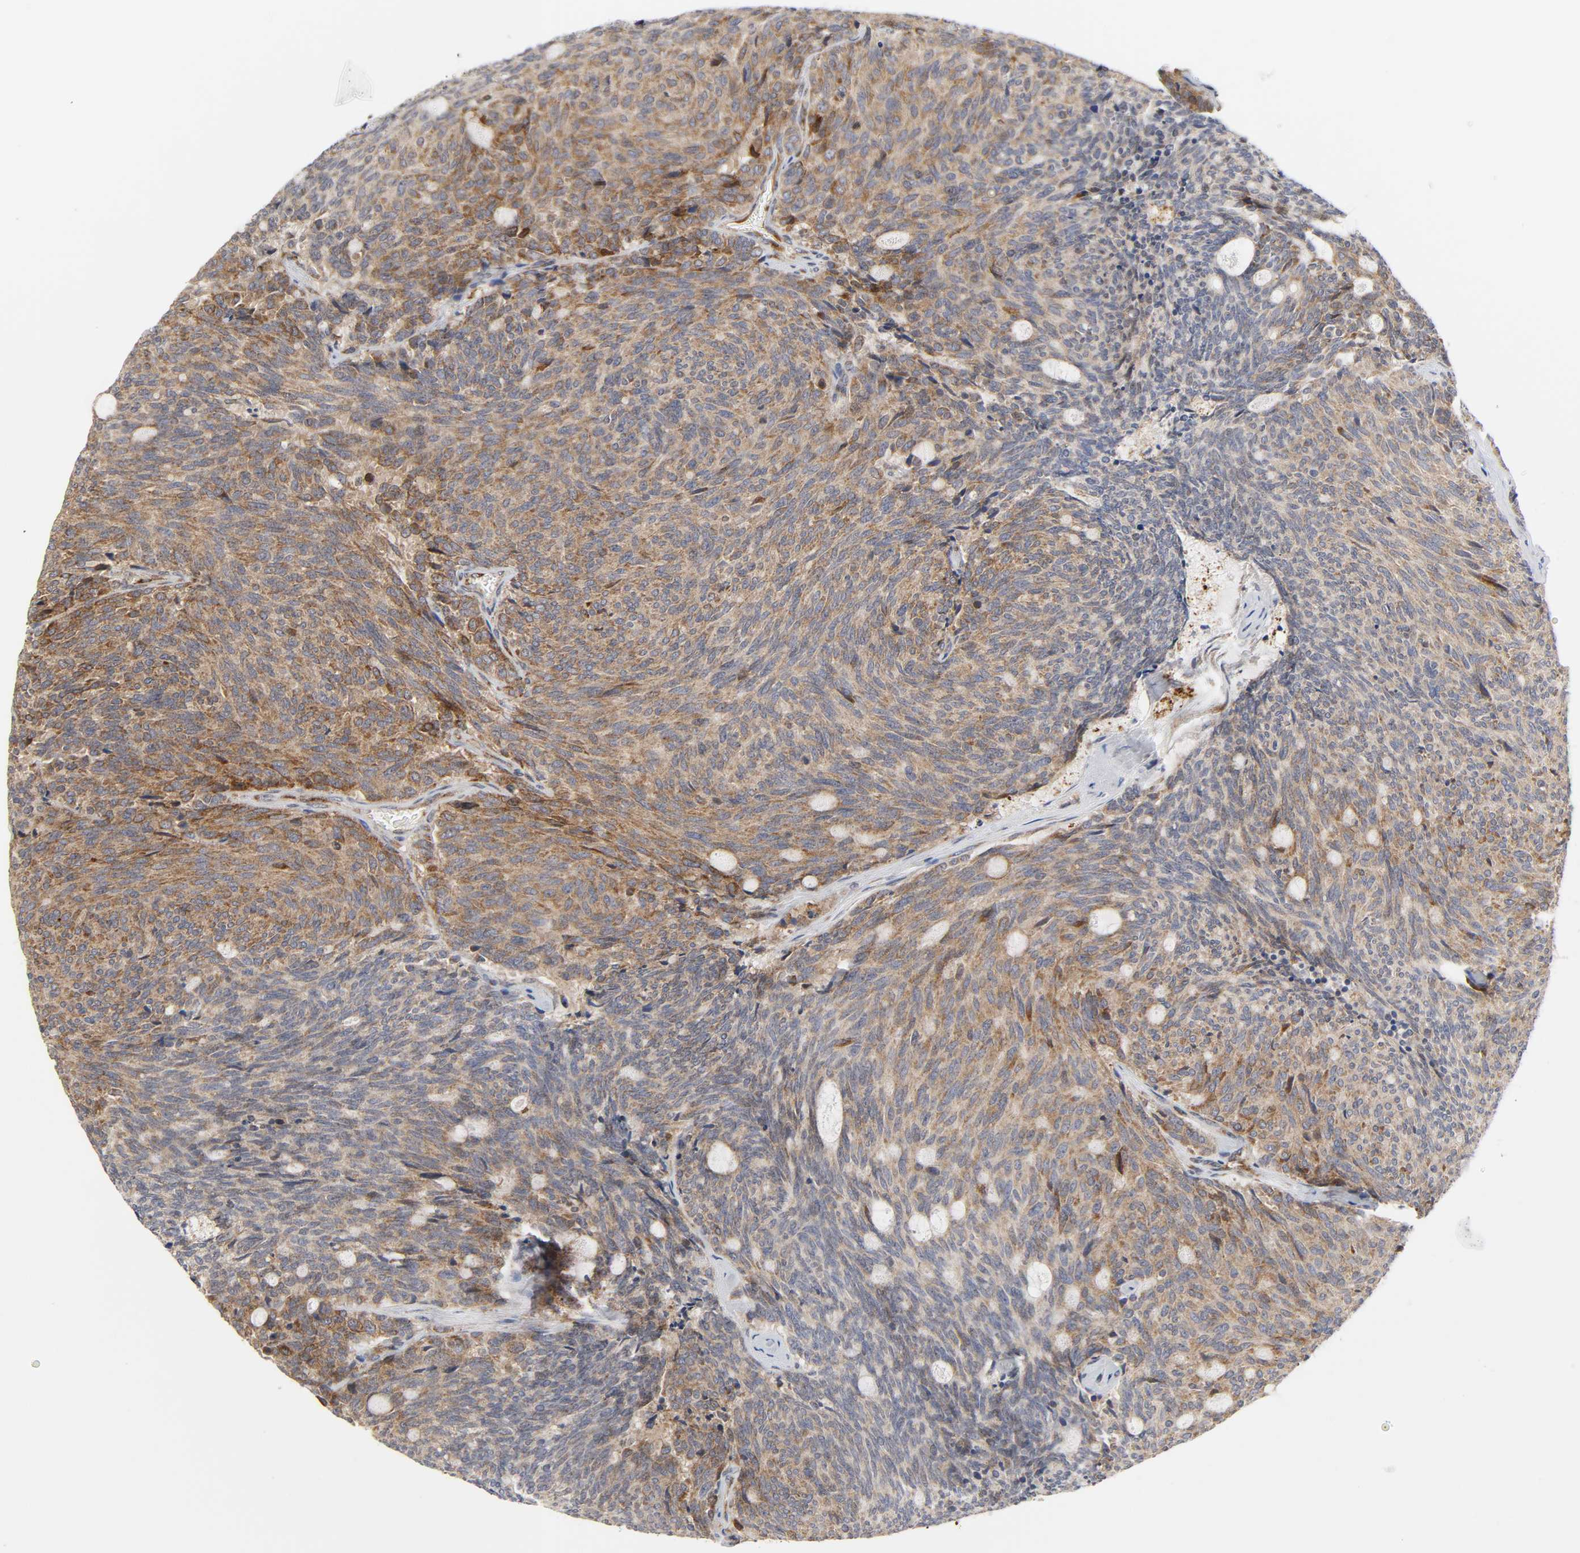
{"staining": {"intensity": "moderate", "quantity": ">75%", "location": "cytoplasmic/membranous"}, "tissue": "carcinoid", "cell_type": "Tumor cells", "image_type": "cancer", "snomed": [{"axis": "morphology", "description": "Carcinoid, malignant, NOS"}, {"axis": "topography", "description": "Pancreas"}], "caption": "This is an image of immunohistochemistry staining of carcinoid, which shows moderate staining in the cytoplasmic/membranous of tumor cells.", "gene": "BAX", "patient": {"sex": "female", "age": 54}}